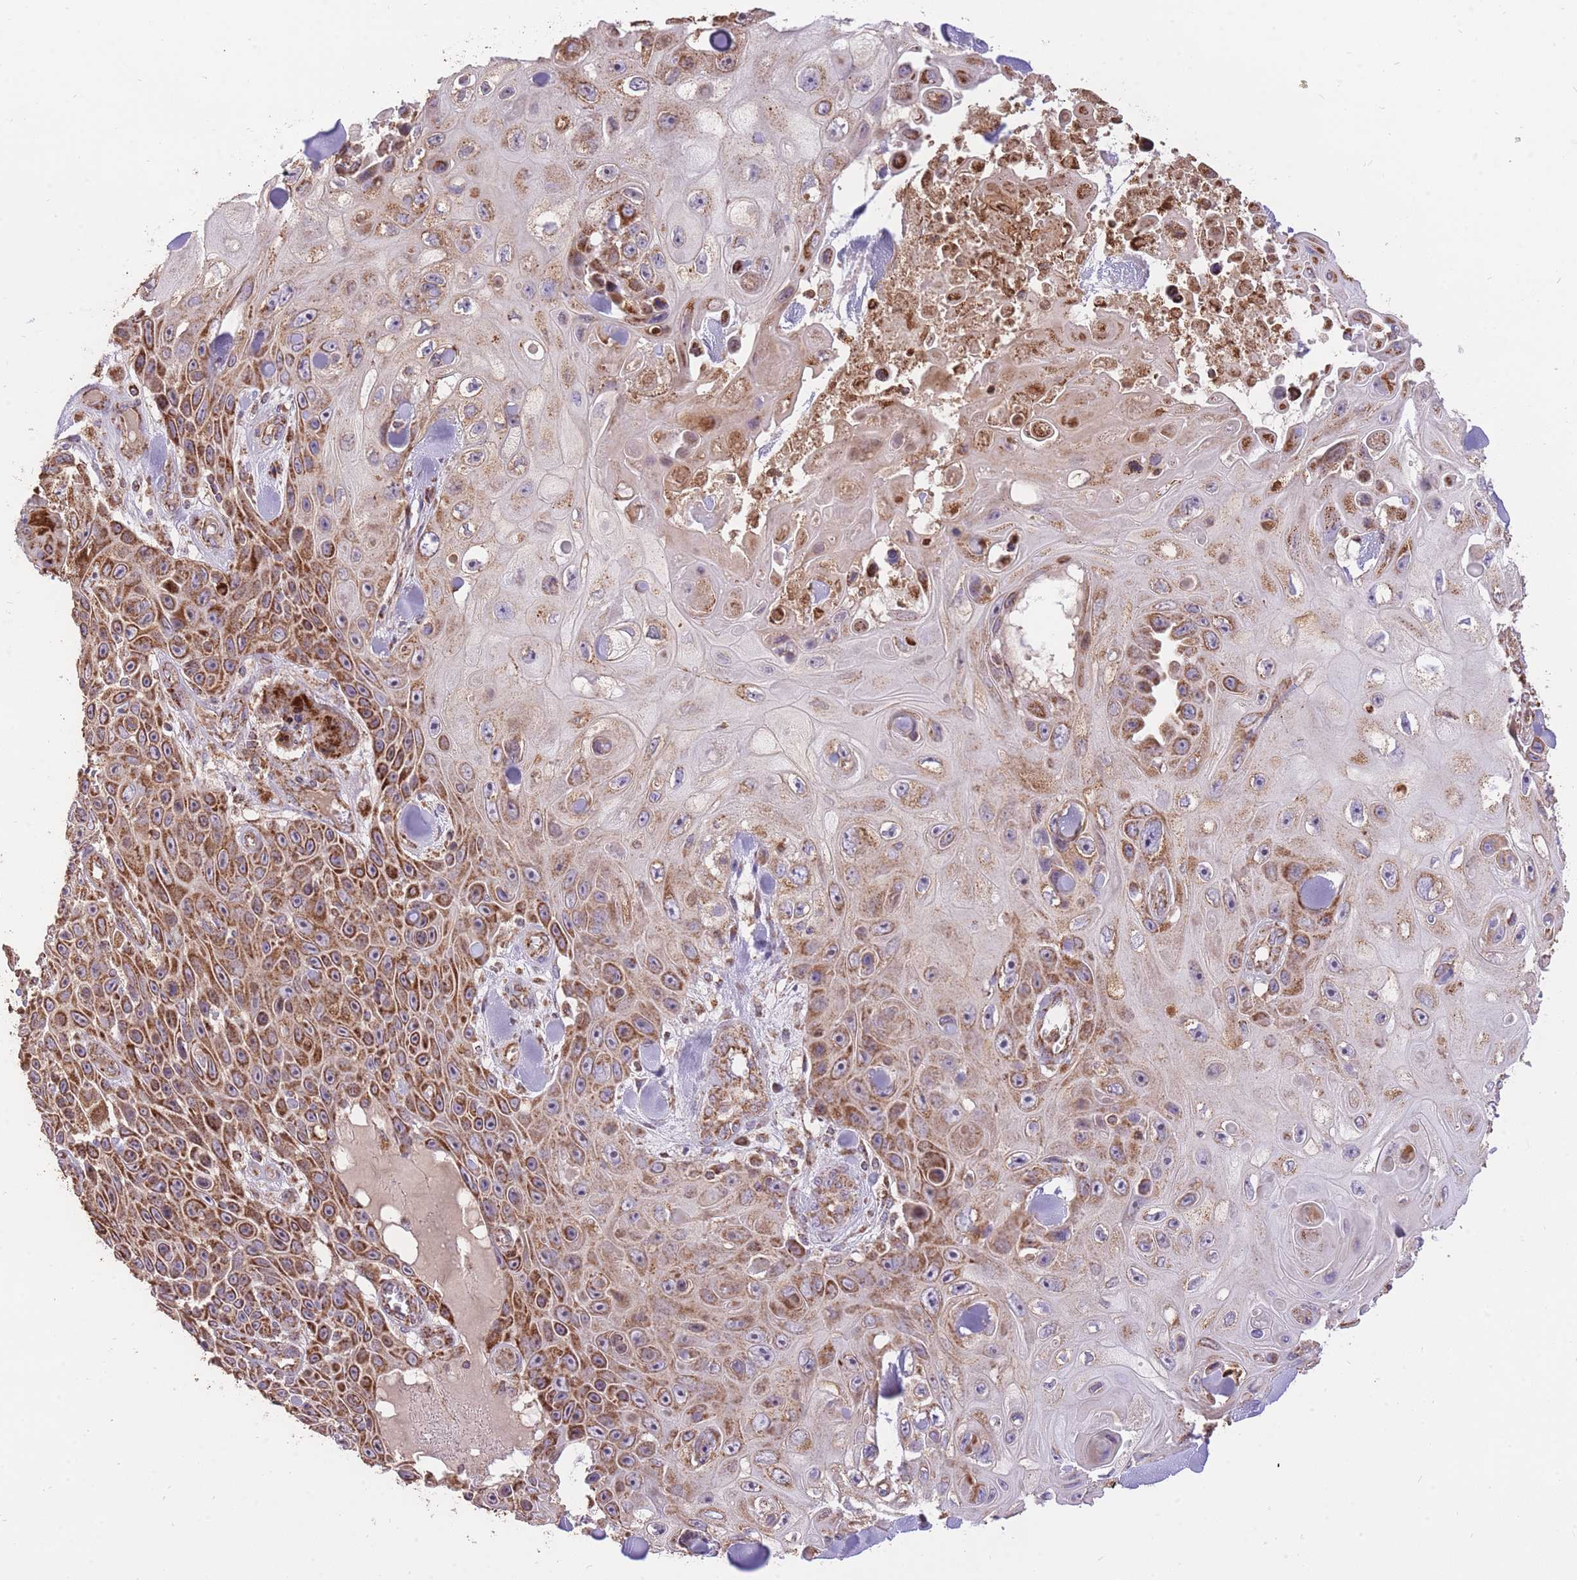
{"staining": {"intensity": "strong", "quantity": ">75%", "location": "cytoplasmic/membranous"}, "tissue": "skin cancer", "cell_type": "Tumor cells", "image_type": "cancer", "snomed": [{"axis": "morphology", "description": "Squamous cell carcinoma, NOS"}, {"axis": "topography", "description": "Skin"}], "caption": "DAB immunohistochemical staining of human skin cancer exhibits strong cytoplasmic/membranous protein staining in about >75% of tumor cells. The protein is shown in brown color, while the nuclei are stained blue.", "gene": "PREP", "patient": {"sex": "male", "age": 82}}